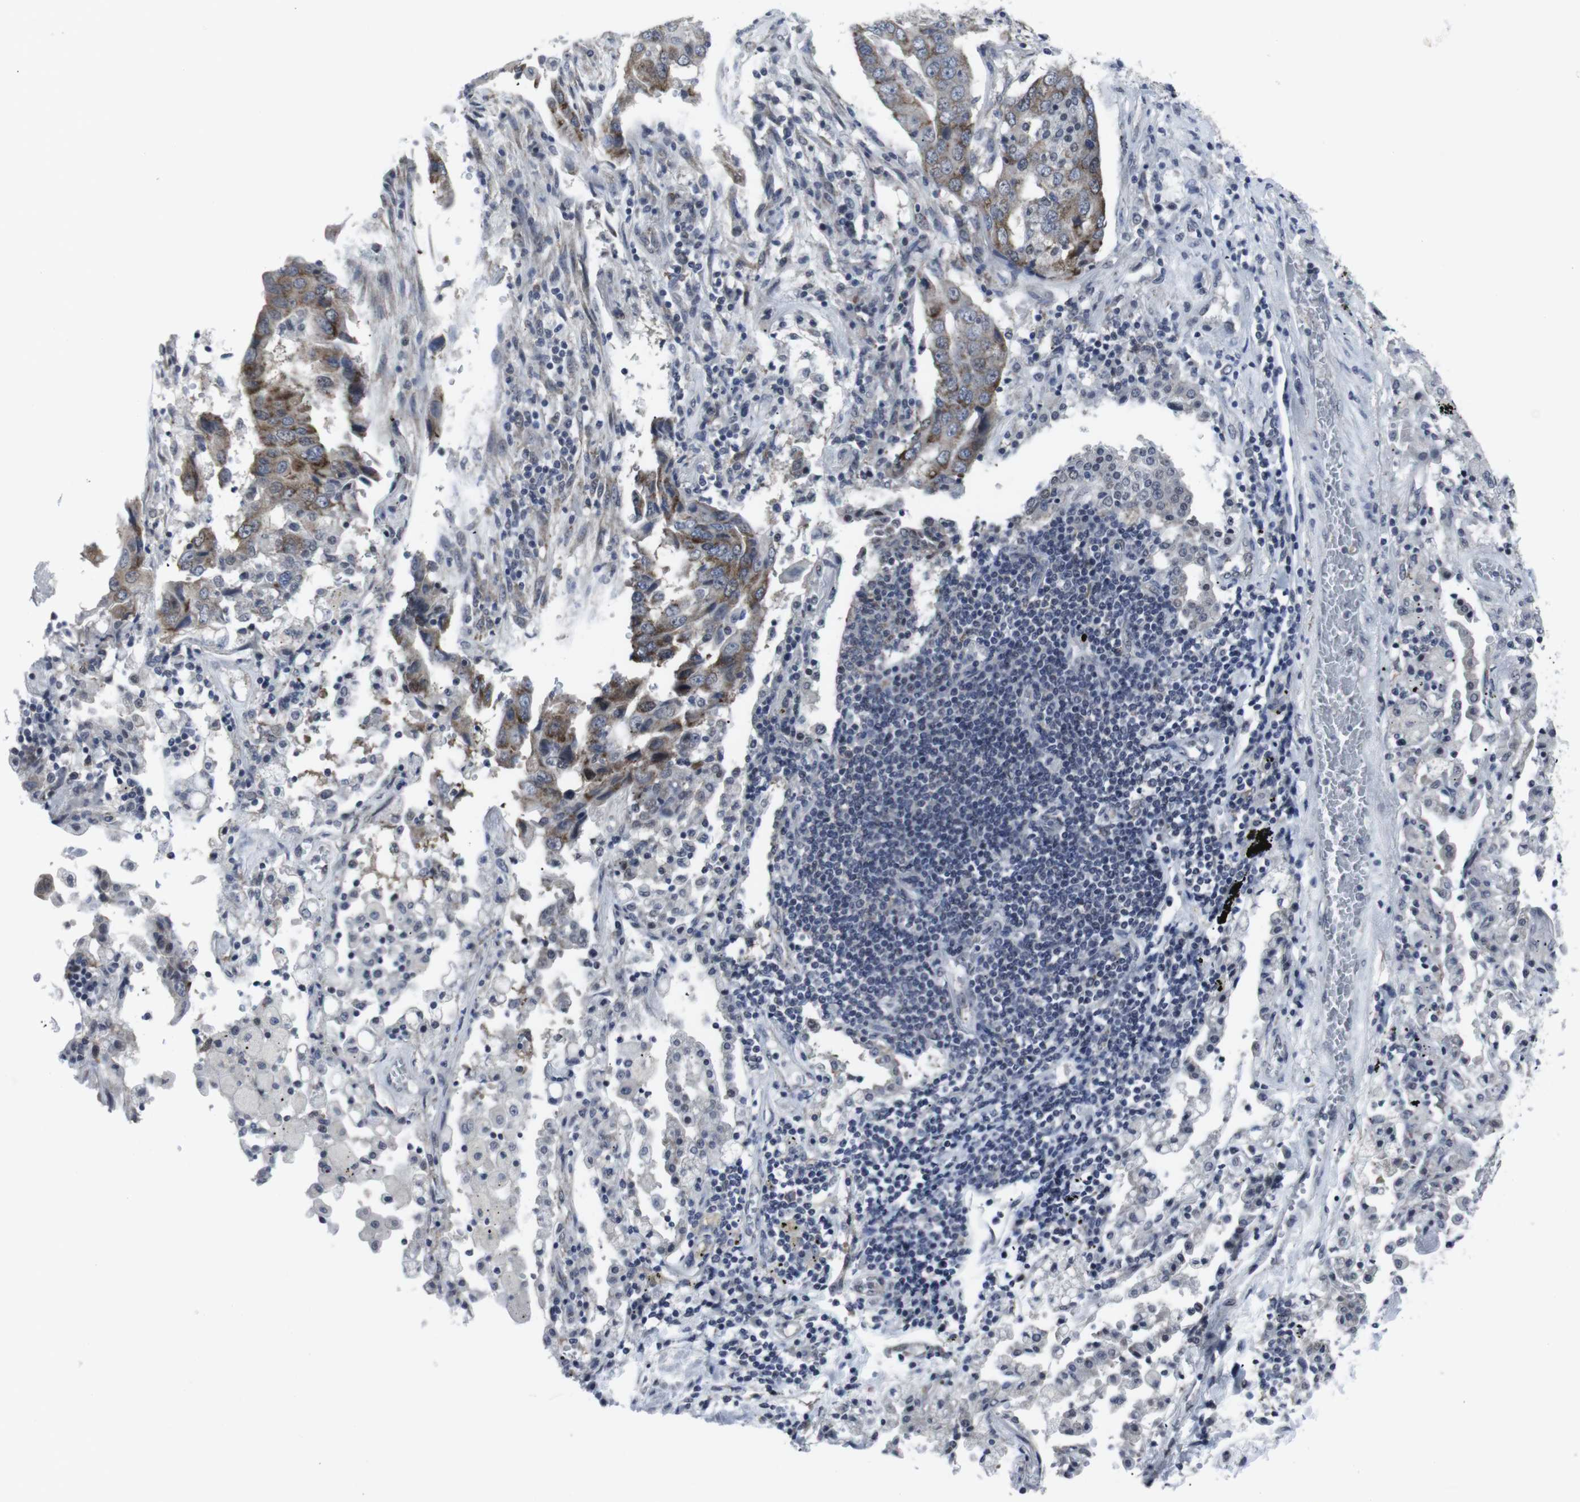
{"staining": {"intensity": "moderate", "quantity": ">75%", "location": "cytoplasmic/membranous"}, "tissue": "lung cancer", "cell_type": "Tumor cells", "image_type": "cancer", "snomed": [{"axis": "morphology", "description": "Adenocarcinoma, NOS"}, {"axis": "topography", "description": "Lung"}], "caption": "Brown immunohistochemical staining in human adenocarcinoma (lung) shows moderate cytoplasmic/membranous expression in approximately >75% of tumor cells.", "gene": "GEMIN2", "patient": {"sex": "female", "age": 65}}